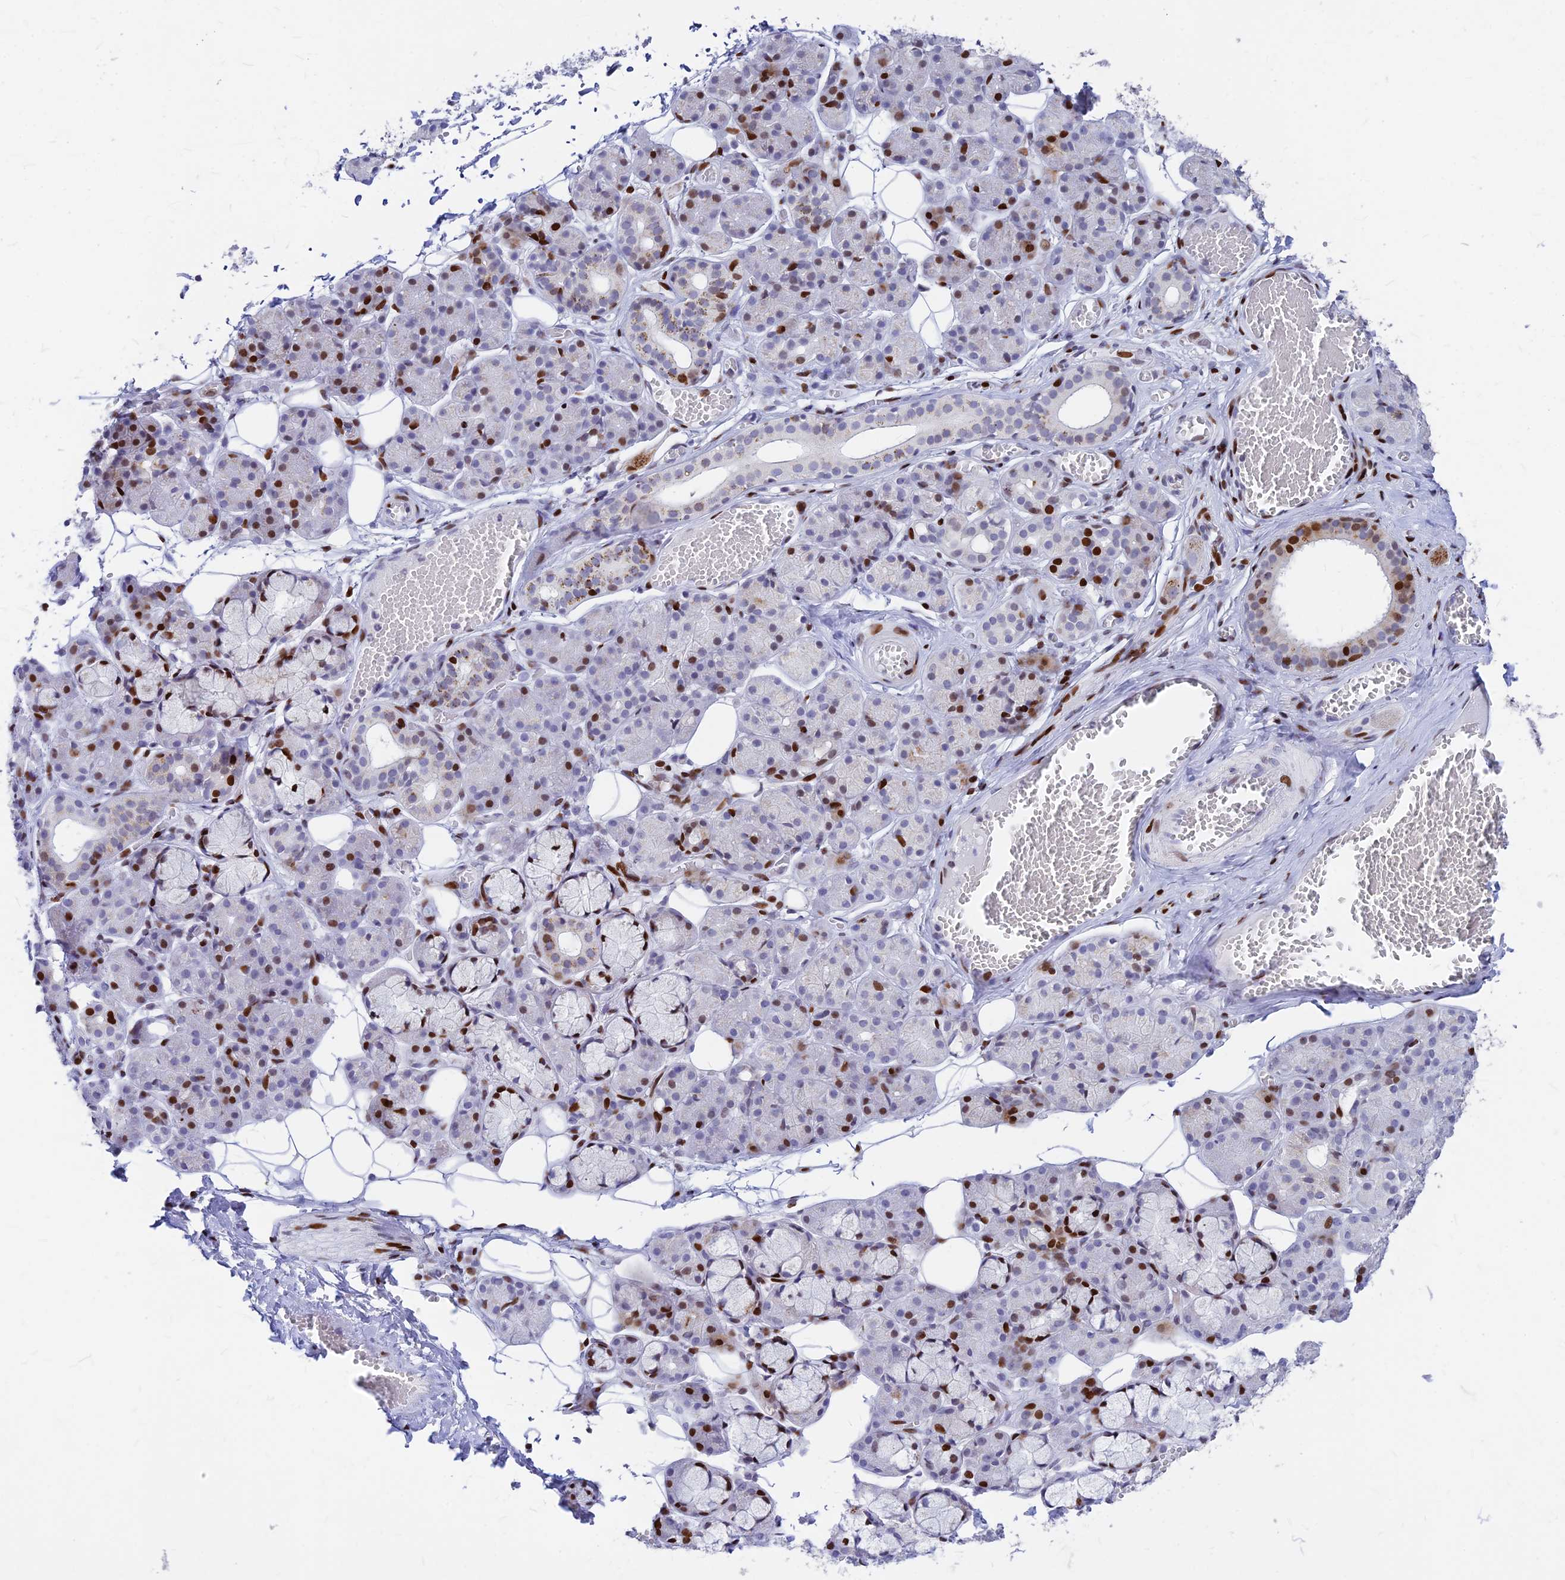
{"staining": {"intensity": "strong", "quantity": "<25%", "location": "nuclear"}, "tissue": "salivary gland", "cell_type": "Glandular cells", "image_type": "normal", "snomed": [{"axis": "morphology", "description": "Normal tissue, NOS"}, {"axis": "topography", "description": "Salivary gland"}], "caption": "DAB (3,3'-diaminobenzidine) immunohistochemical staining of benign salivary gland demonstrates strong nuclear protein staining in about <25% of glandular cells.", "gene": "PRPS1", "patient": {"sex": "male", "age": 63}}